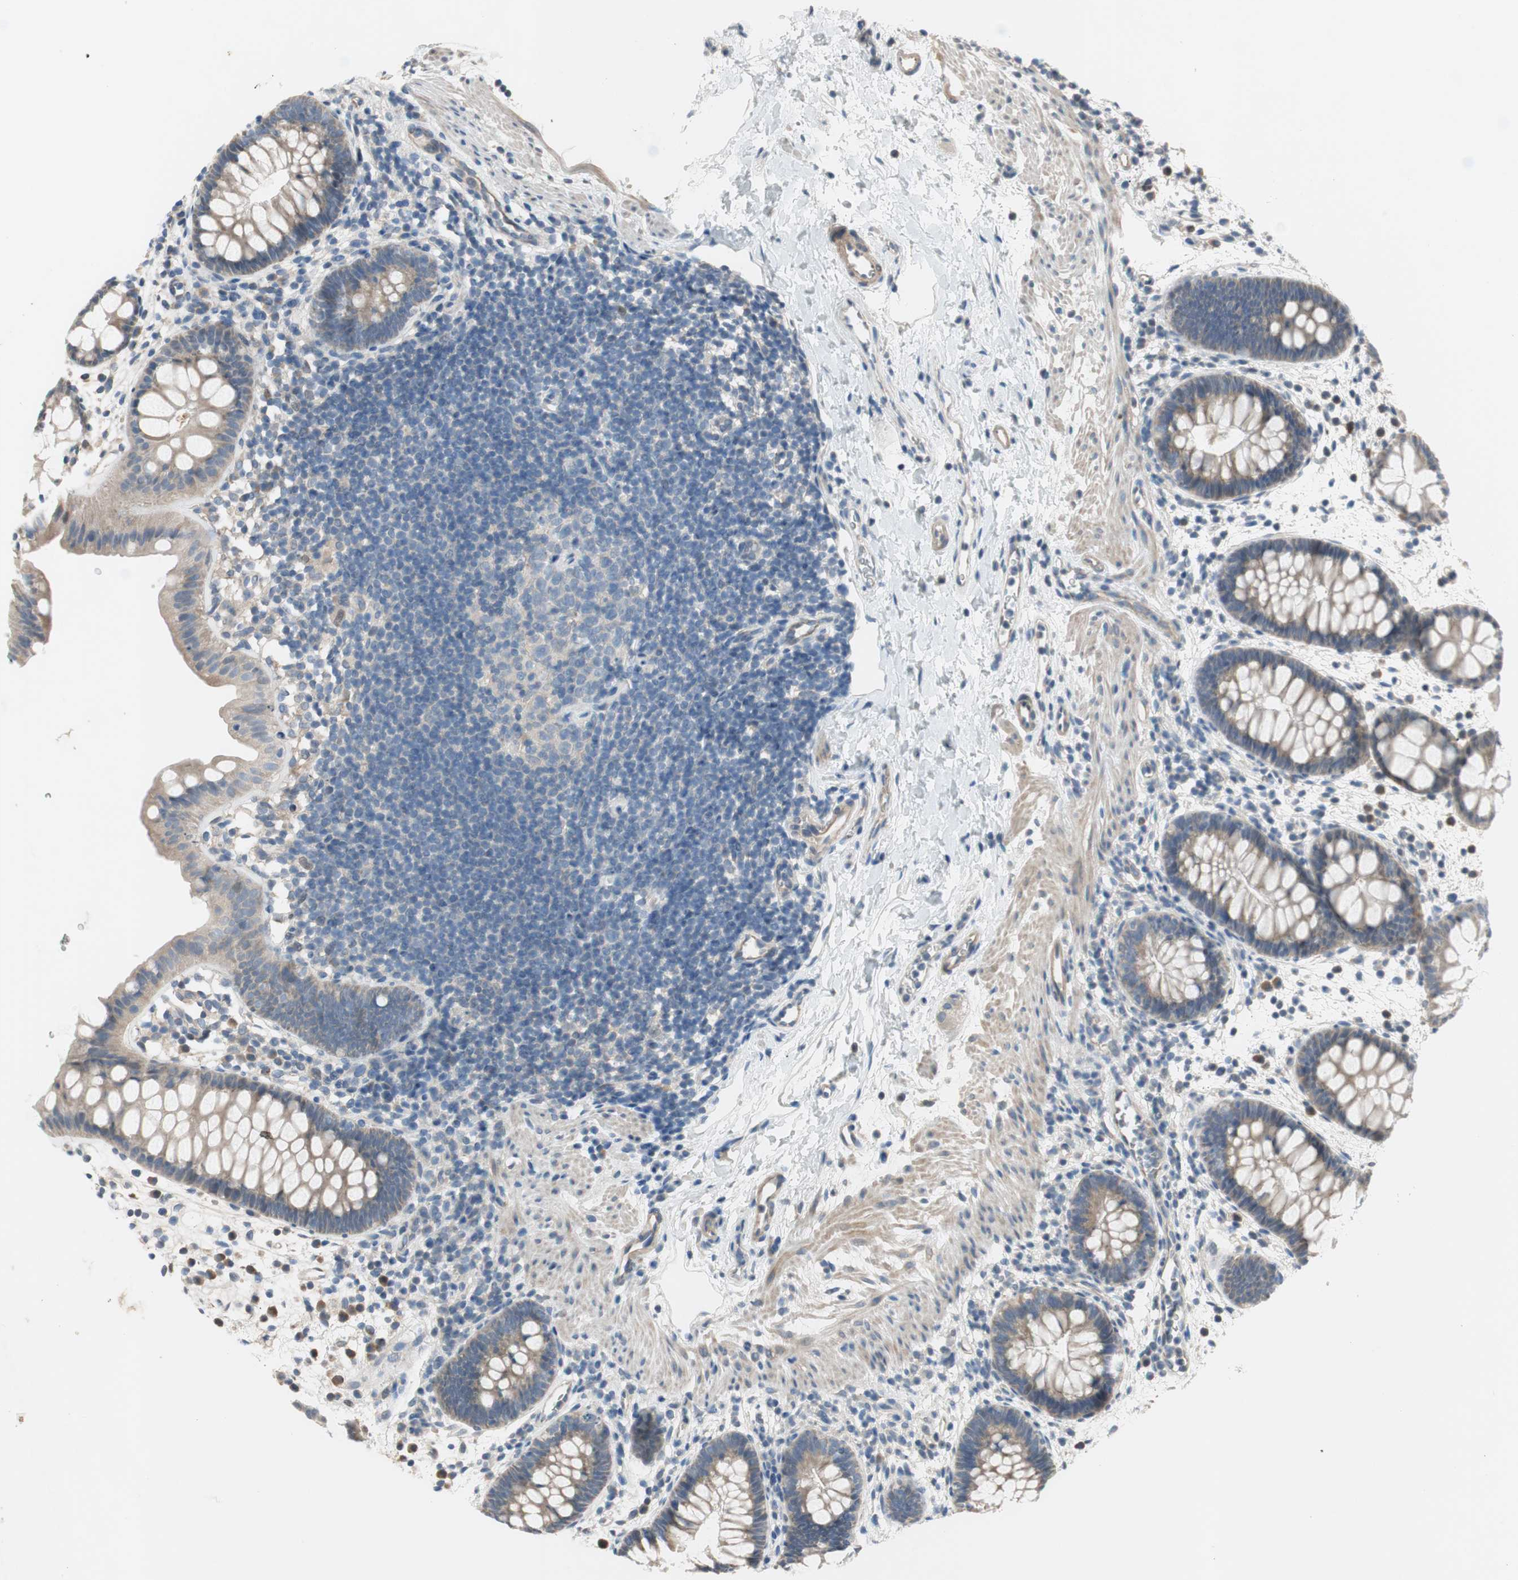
{"staining": {"intensity": "weak", "quantity": "<25%", "location": "cytoplasmic/membranous"}, "tissue": "rectum", "cell_type": "Glandular cells", "image_type": "normal", "snomed": [{"axis": "morphology", "description": "Normal tissue, NOS"}, {"axis": "topography", "description": "Rectum"}], "caption": "Glandular cells are negative for protein expression in normal human rectum. (DAB (3,3'-diaminobenzidine) IHC visualized using brightfield microscopy, high magnification).", "gene": "TACR3", "patient": {"sex": "female", "age": 24}}